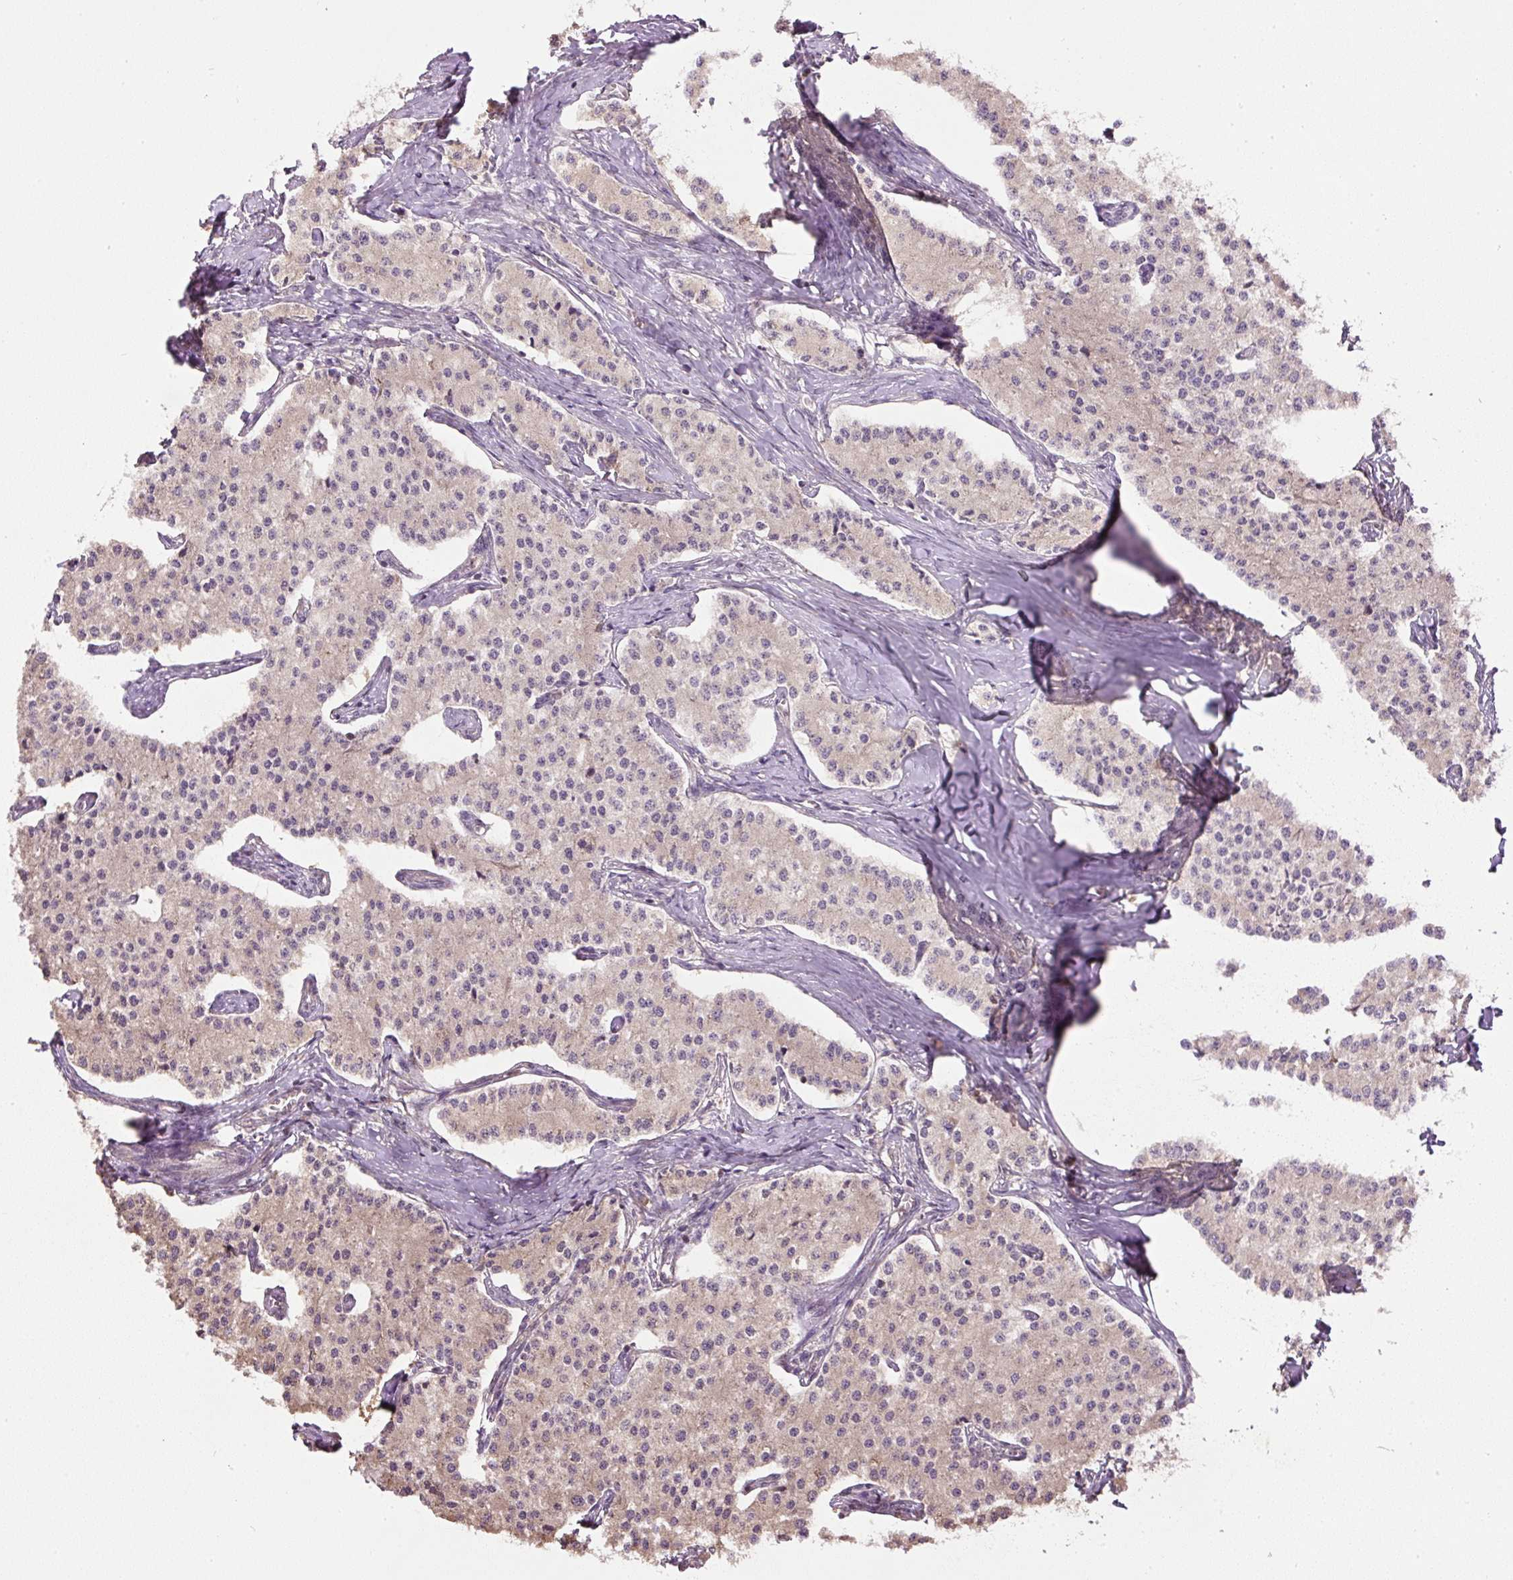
{"staining": {"intensity": "weak", "quantity": ">75%", "location": "cytoplasmic/membranous"}, "tissue": "carcinoid", "cell_type": "Tumor cells", "image_type": "cancer", "snomed": [{"axis": "morphology", "description": "Carcinoid, malignant, NOS"}, {"axis": "topography", "description": "Colon"}], "caption": "High-magnification brightfield microscopy of carcinoid (malignant) stained with DAB (brown) and counterstained with hematoxylin (blue). tumor cells exhibit weak cytoplasmic/membranous positivity is seen in approximately>75% of cells.", "gene": "TMEM170B", "patient": {"sex": "female", "age": 52}}